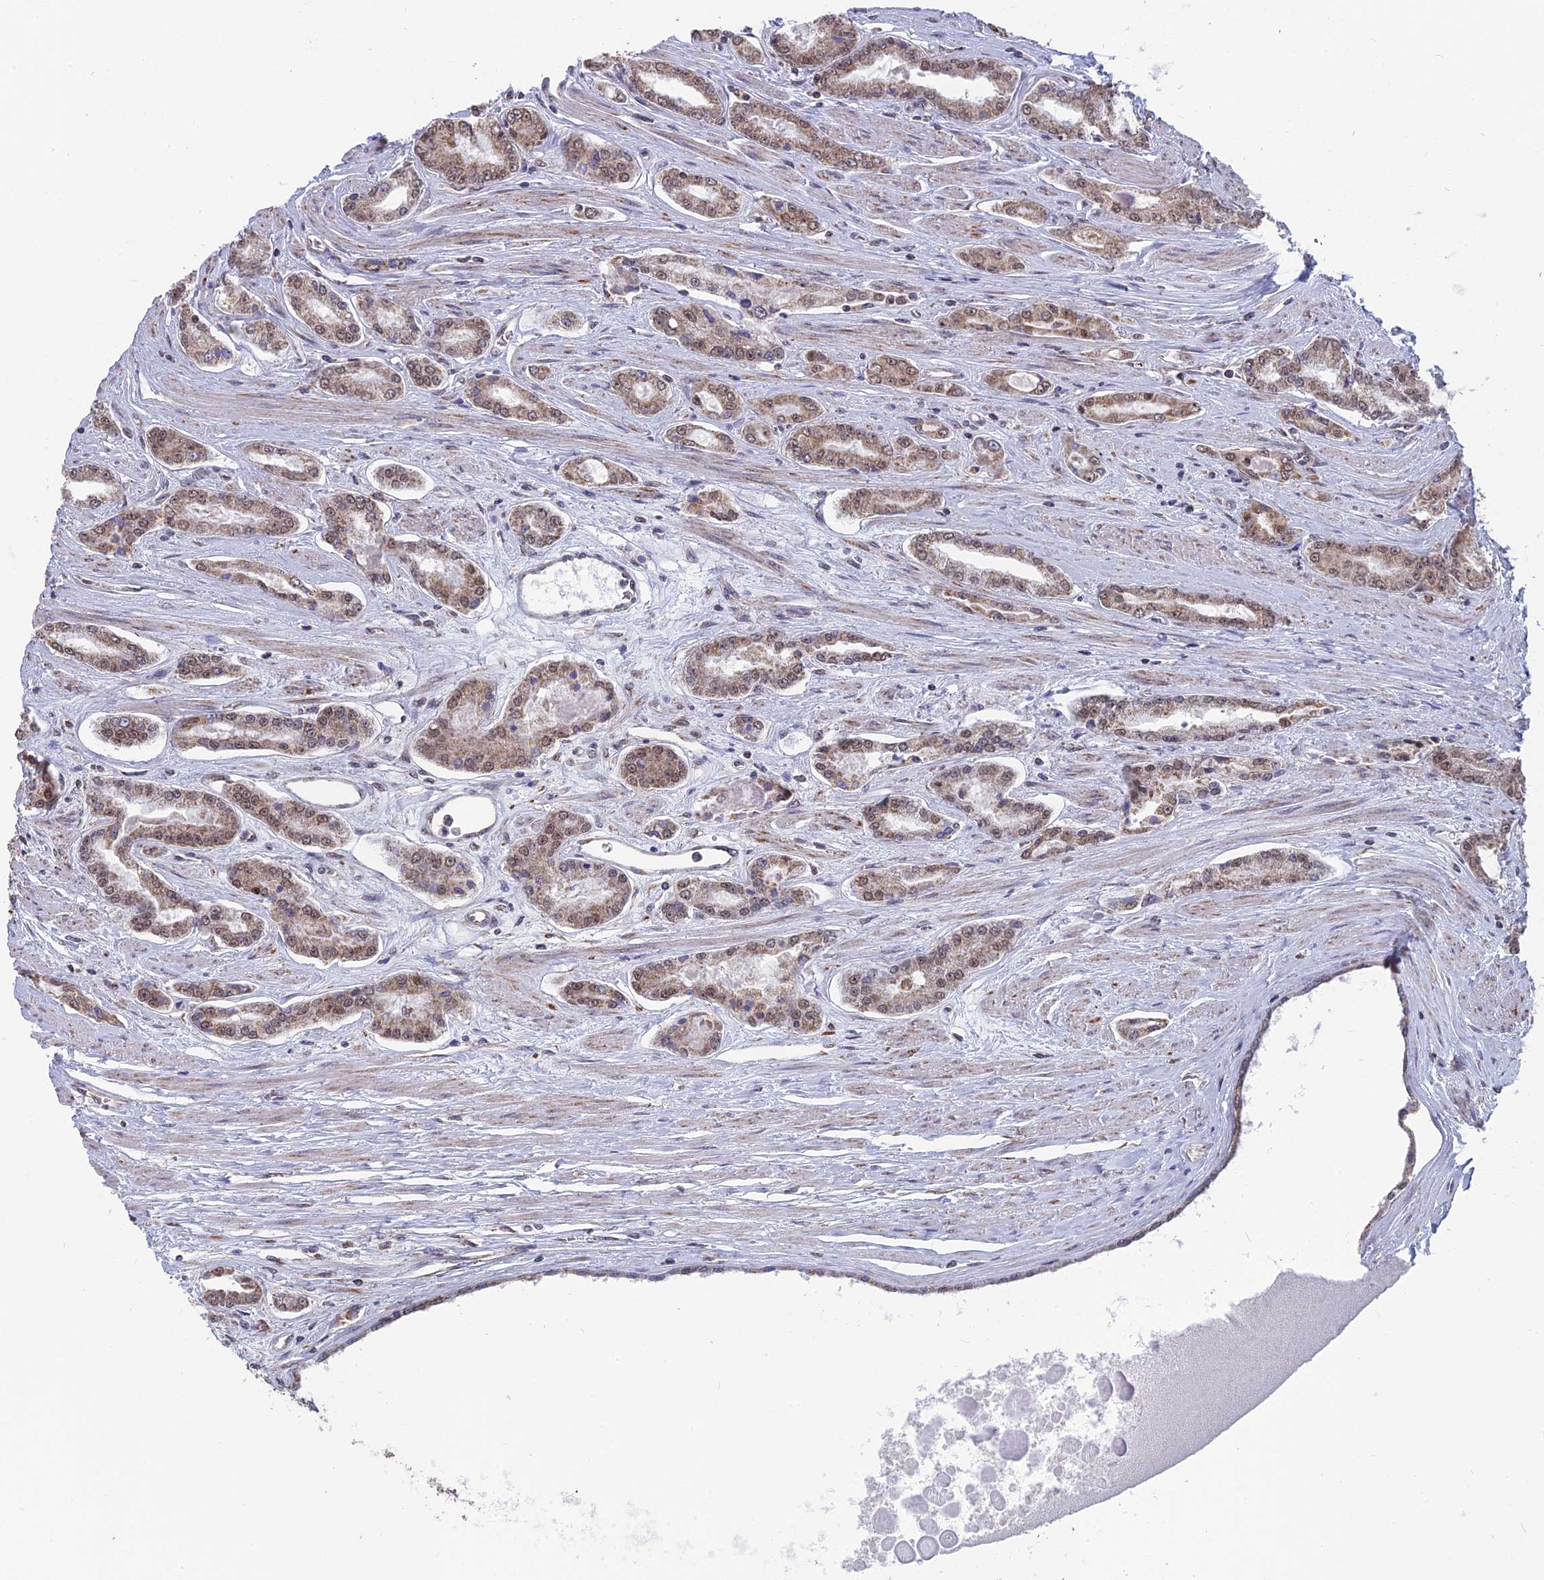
{"staining": {"intensity": "moderate", "quantity": ">75%", "location": "cytoplasmic/membranous"}, "tissue": "prostate cancer", "cell_type": "Tumor cells", "image_type": "cancer", "snomed": [{"axis": "morphology", "description": "Adenocarcinoma, High grade"}, {"axis": "topography", "description": "Prostate"}], "caption": "Immunohistochemical staining of human high-grade adenocarcinoma (prostate) reveals medium levels of moderate cytoplasmic/membranous protein staining in about >75% of tumor cells. (DAB = brown stain, brightfield microscopy at high magnification).", "gene": "ARHGAP40", "patient": {"sex": "male", "age": 74}}